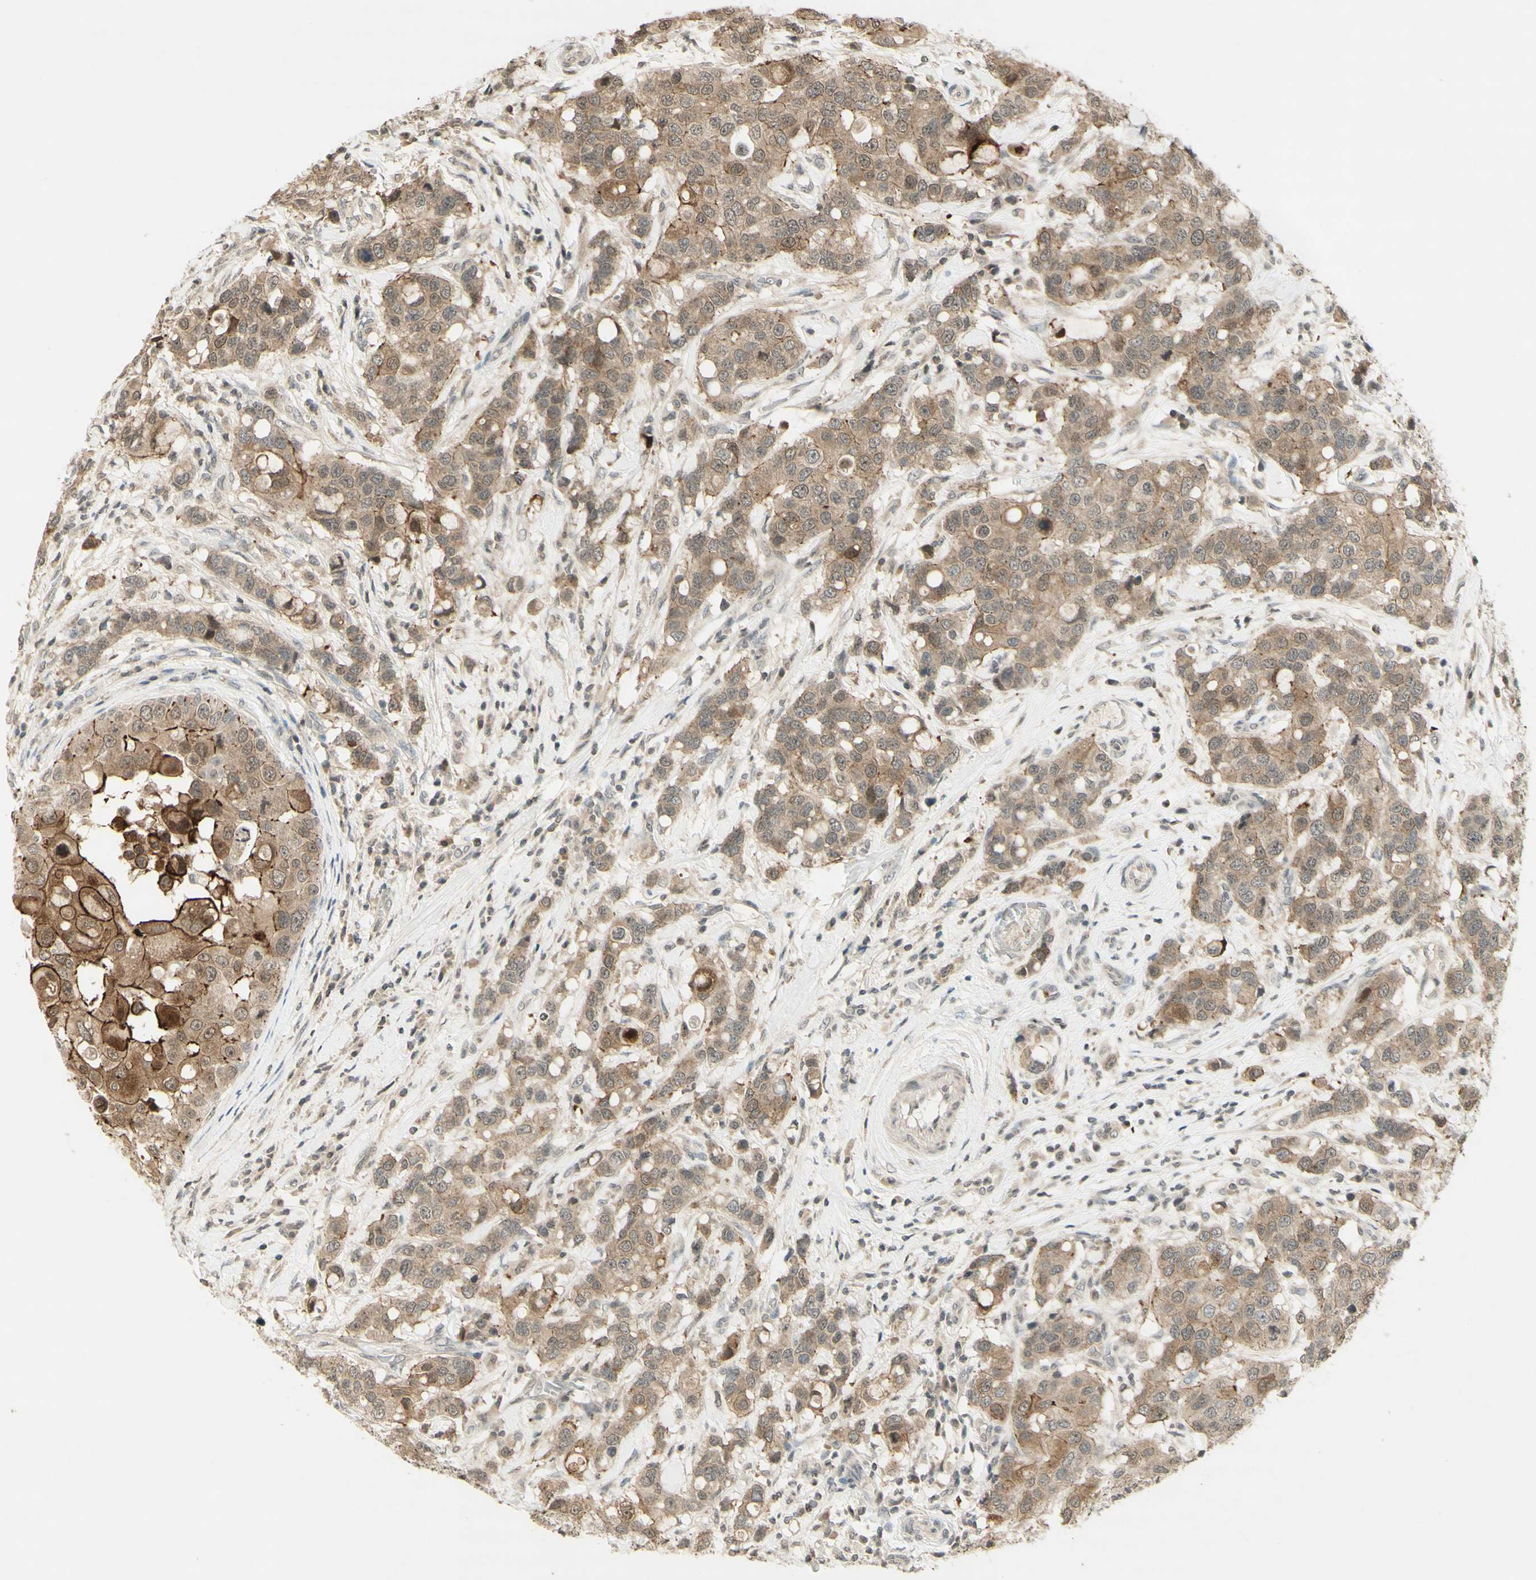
{"staining": {"intensity": "moderate", "quantity": ">75%", "location": "cytoplasmic/membranous"}, "tissue": "breast cancer", "cell_type": "Tumor cells", "image_type": "cancer", "snomed": [{"axis": "morphology", "description": "Duct carcinoma"}, {"axis": "topography", "description": "Breast"}], "caption": "Breast intraductal carcinoma was stained to show a protein in brown. There is medium levels of moderate cytoplasmic/membranous positivity in approximately >75% of tumor cells.", "gene": "GLI1", "patient": {"sex": "female", "age": 27}}